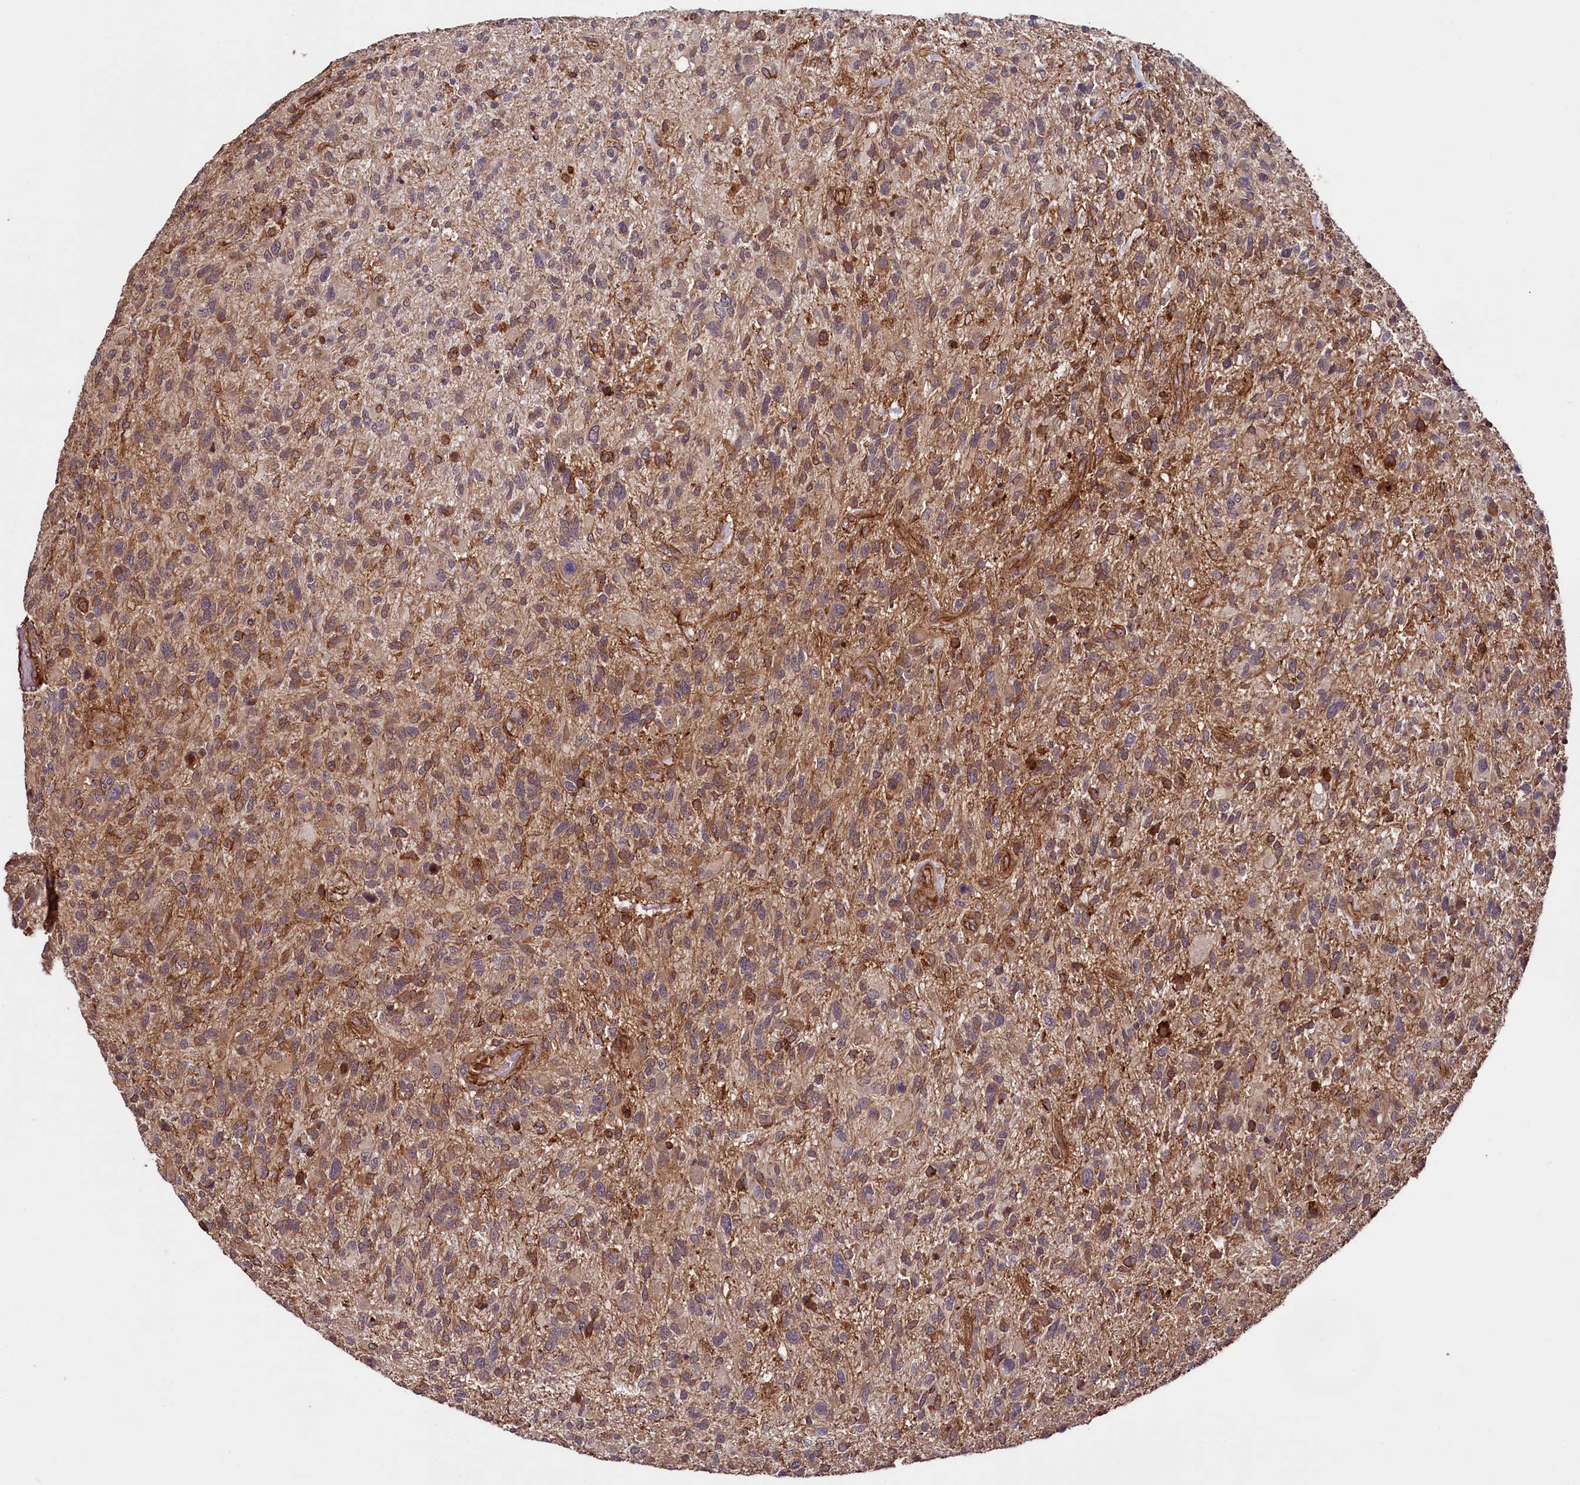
{"staining": {"intensity": "weak", "quantity": "<25%", "location": "cytoplasmic/membranous"}, "tissue": "glioma", "cell_type": "Tumor cells", "image_type": "cancer", "snomed": [{"axis": "morphology", "description": "Glioma, malignant, High grade"}, {"axis": "topography", "description": "Brain"}], "caption": "The IHC photomicrograph has no significant expression in tumor cells of glioma tissue.", "gene": "SVIP", "patient": {"sex": "male", "age": 47}}